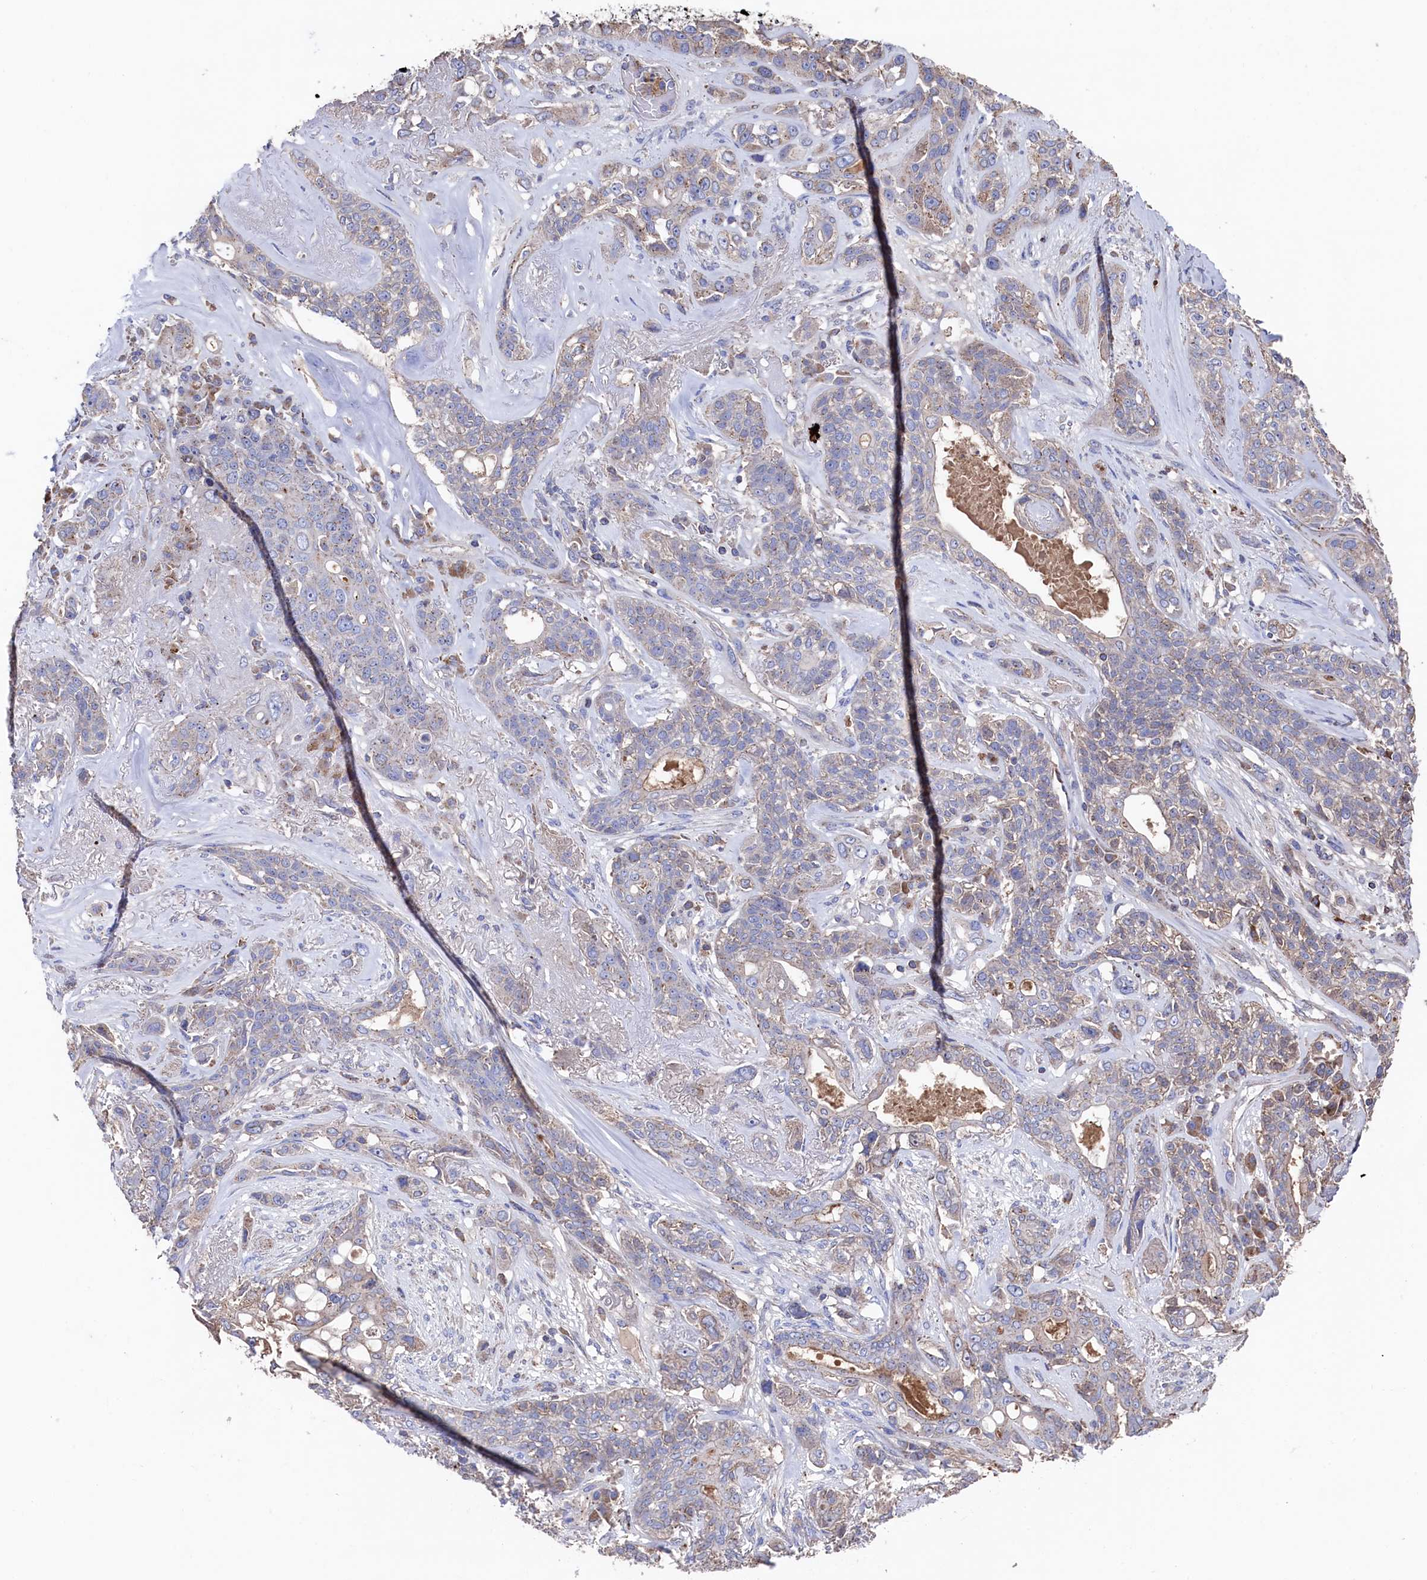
{"staining": {"intensity": "weak", "quantity": "<25%", "location": "cytoplasmic/membranous"}, "tissue": "lung cancer", "cell_type": "Tumor cells", "image_type": "cancer", "snomed": [{"axis": "morphology", "description": "Squamous cell carcinoma, NOS"}, {"axis": "topography", "description": "Lung"}], "caption": "This is a image of immunohistochemistry (IHC) staining of lung squamous cell carcinoma, which shows no staining in tumor cells.", "gene": "TK2", "patient": {"sex": "female", "age": 70}}